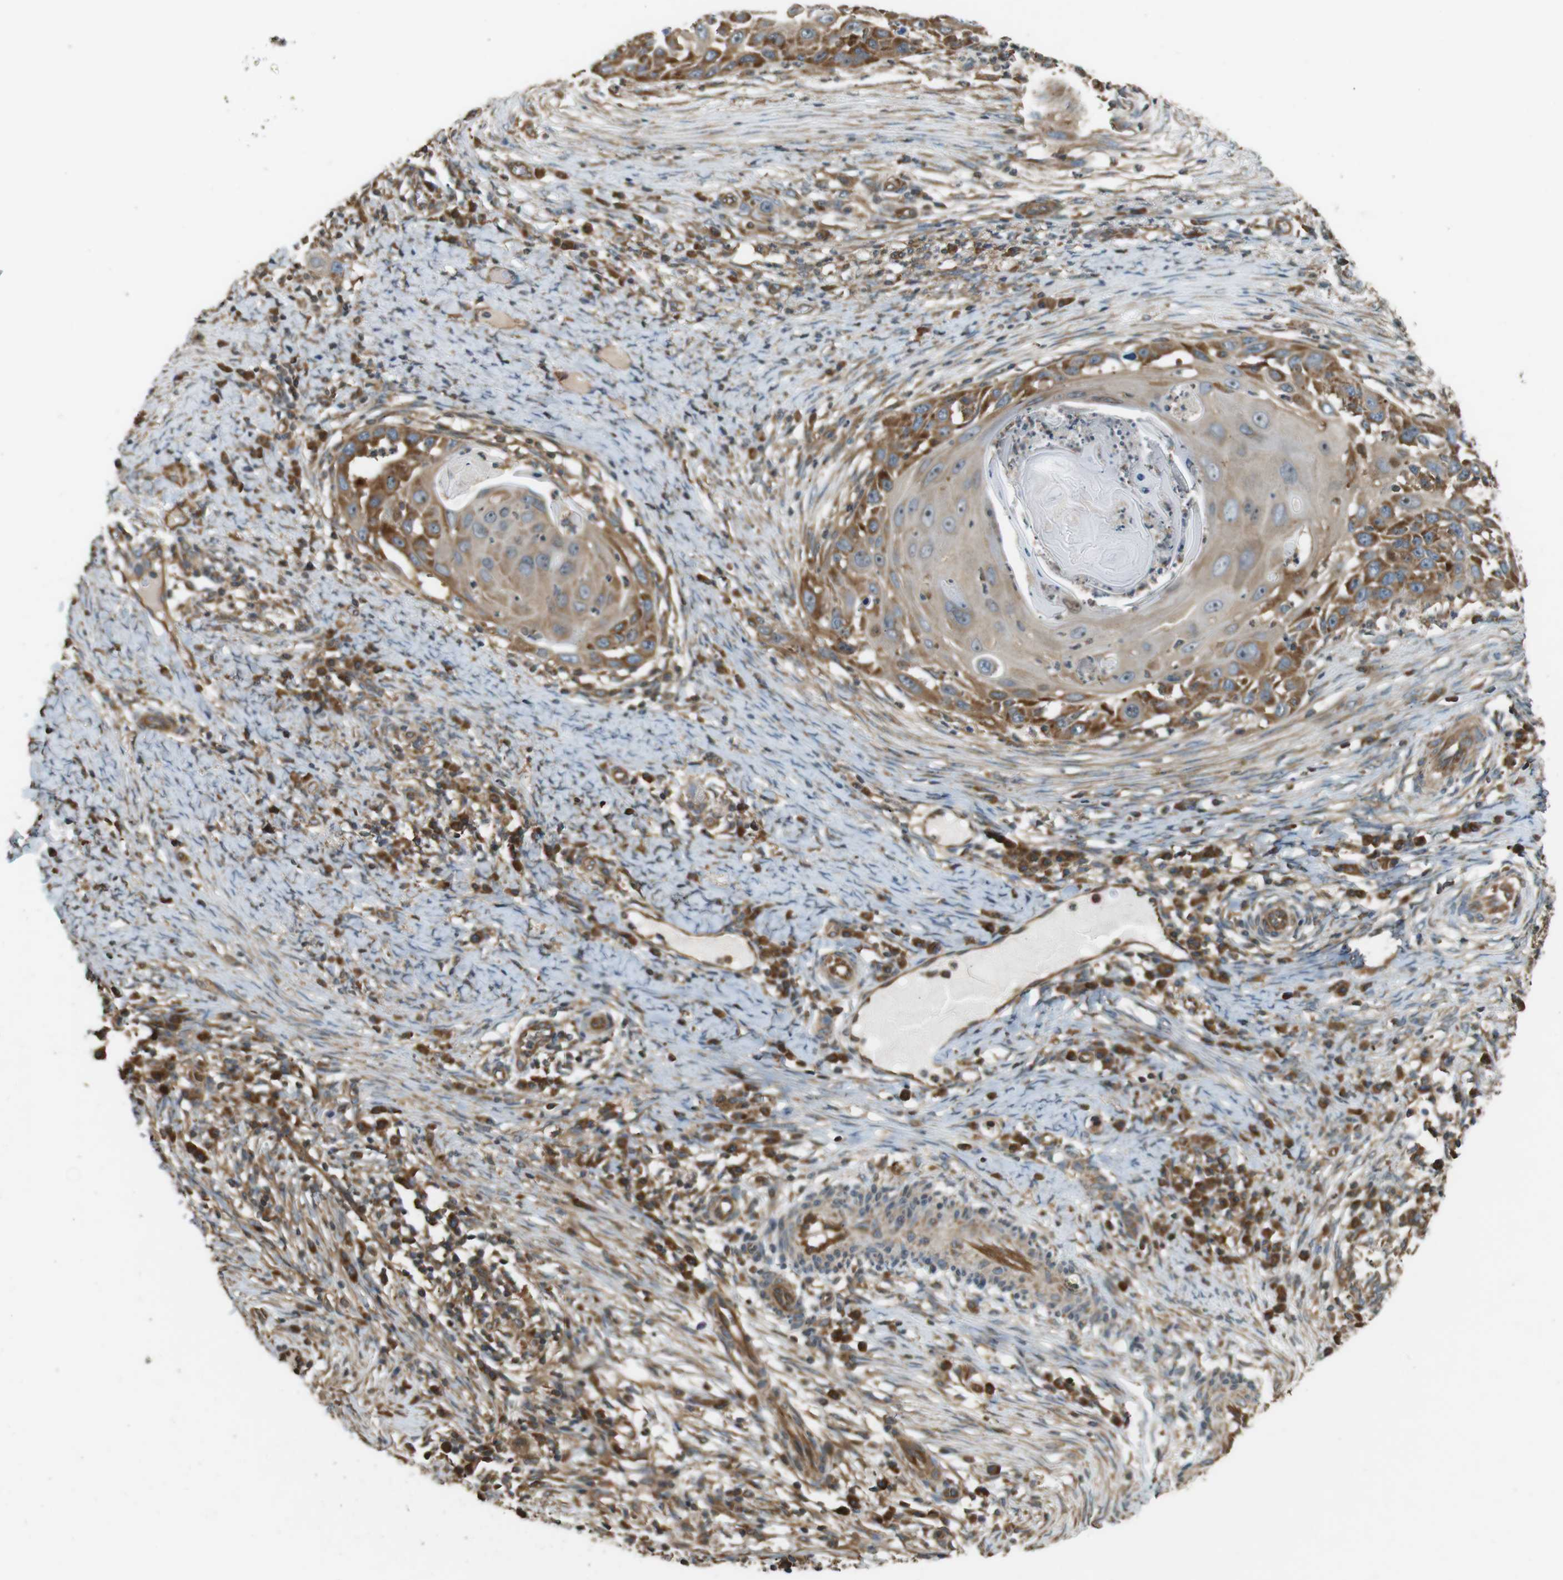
{"staining": {"intensity": "moderate", "quantity": "25%-75%", "location": "cytoplasmic/membranous"}, "tissue": "skin cancer", "cell_type": "Tumor cells", "image_type": "cancer", "snomed": [{"axis": "morphology", "description": "Squamous cell carcinoma, NOS"}, {"axis": "topography", "description": "Skin"}], "caption": "DAB (3,3'-diaminobenzidine) immunohistochemical staining of human skin cancer (squamous cell carcinoma) displays moderate cytoplasmic/membranous protein staining in about 25%-75% of tumor cells.", "gene": "PA2G4", "patient": {"sex": "female", "age": 44}}